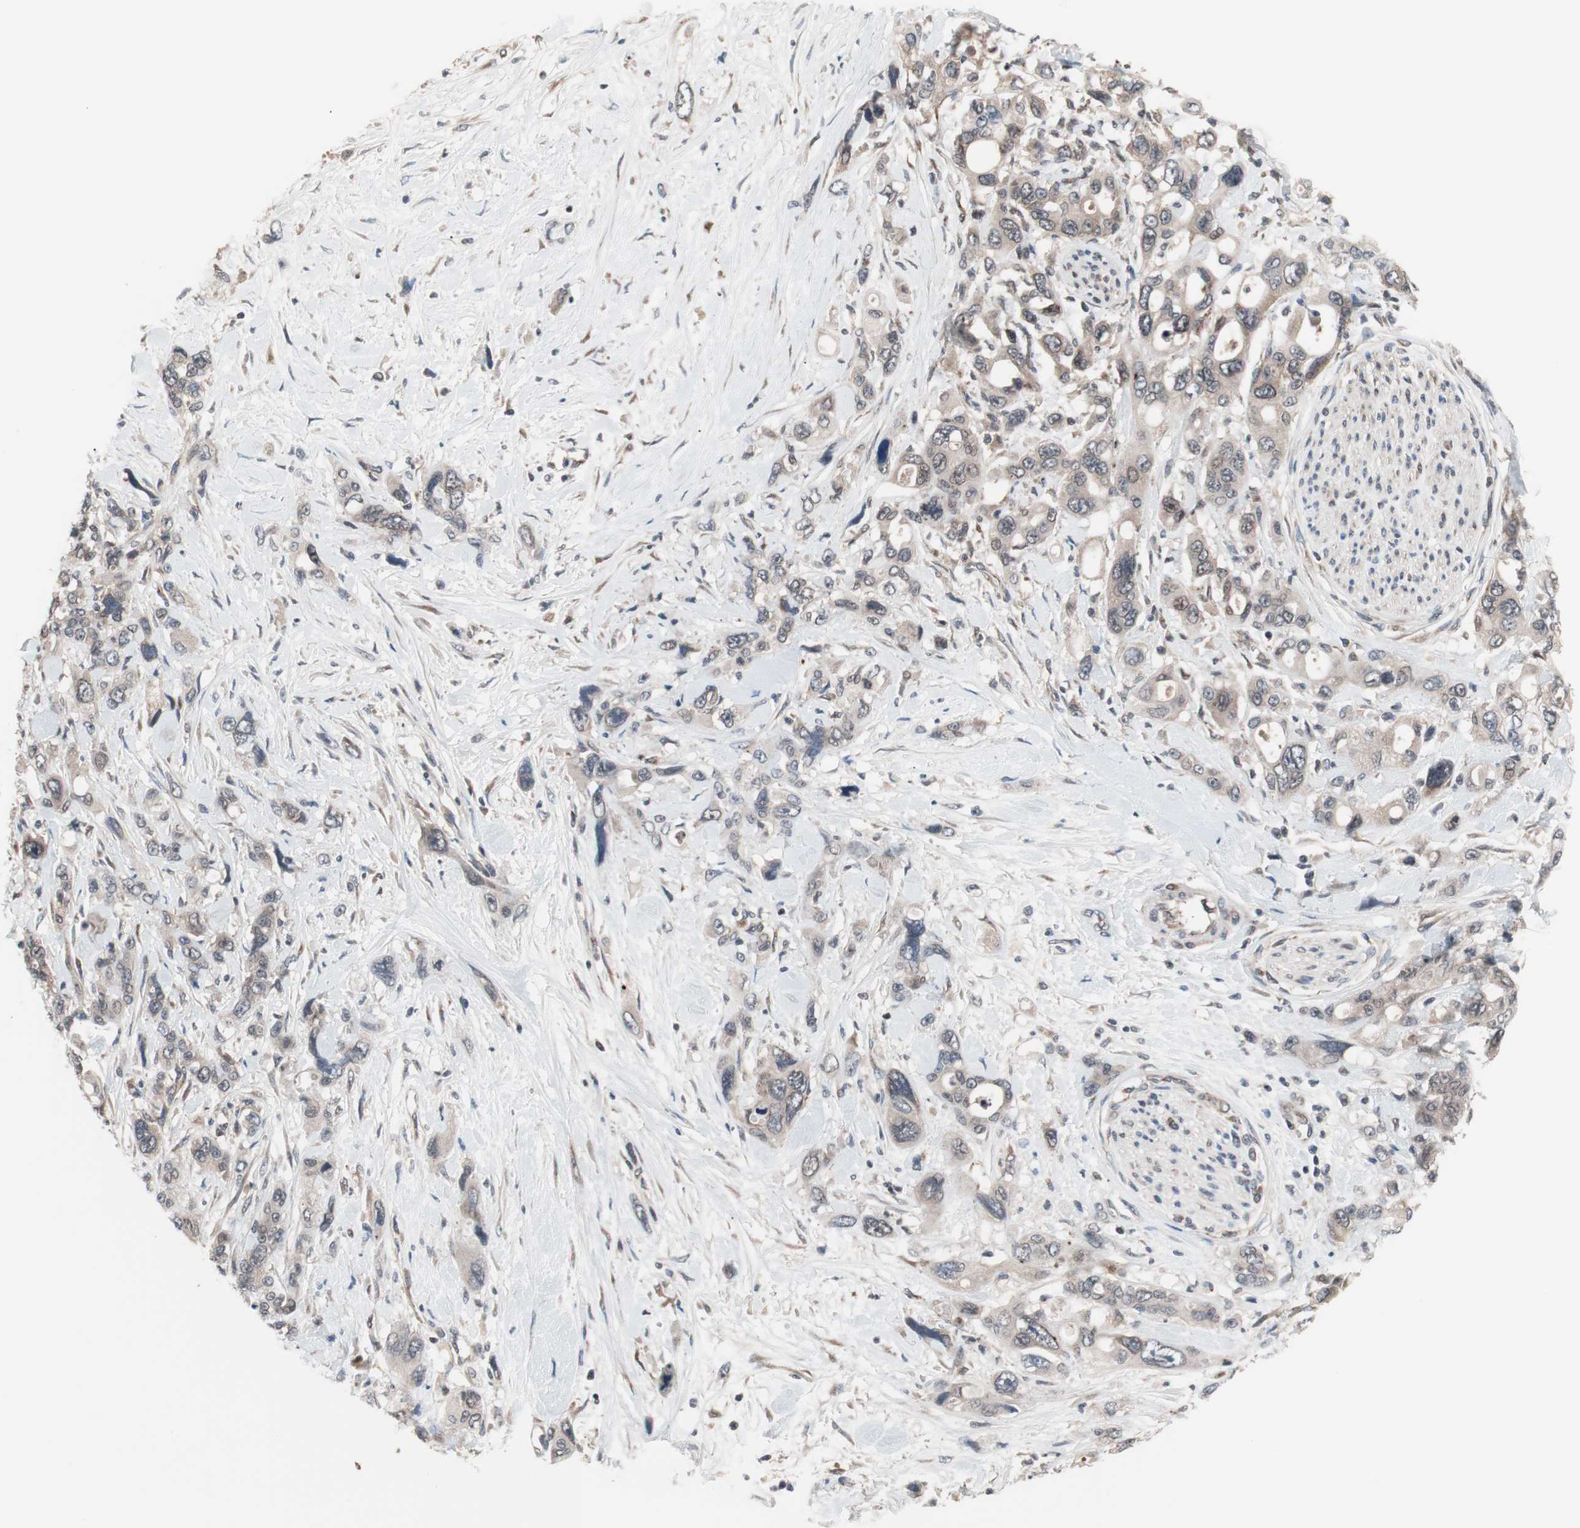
{"staining": {"intensity": "weak", "quantity": "<25%", "location": "cytoplasmic/membranous,nuclear"}, "tissue": "pancreatic cancer", "cell_type": "Tumor cells", "image_type": "cancer", "snomed": [{"axis": "morphology", "description": "Adenocarcinoma, NOS"}, {"axis": "topography", "description": "Pancreas"}], "caption": "A high-resolution photomicrograph shows immunohistochemistry staining of pancreatic cancer (adenocarcinoma), which exhibits no significant staining in tumor cells. (DAB (3,3'-diaminobenzidine) IHC with hematoxylin counter stain).", "gene": "IRS1", "patient": {"sex": "male", "age": 46}}